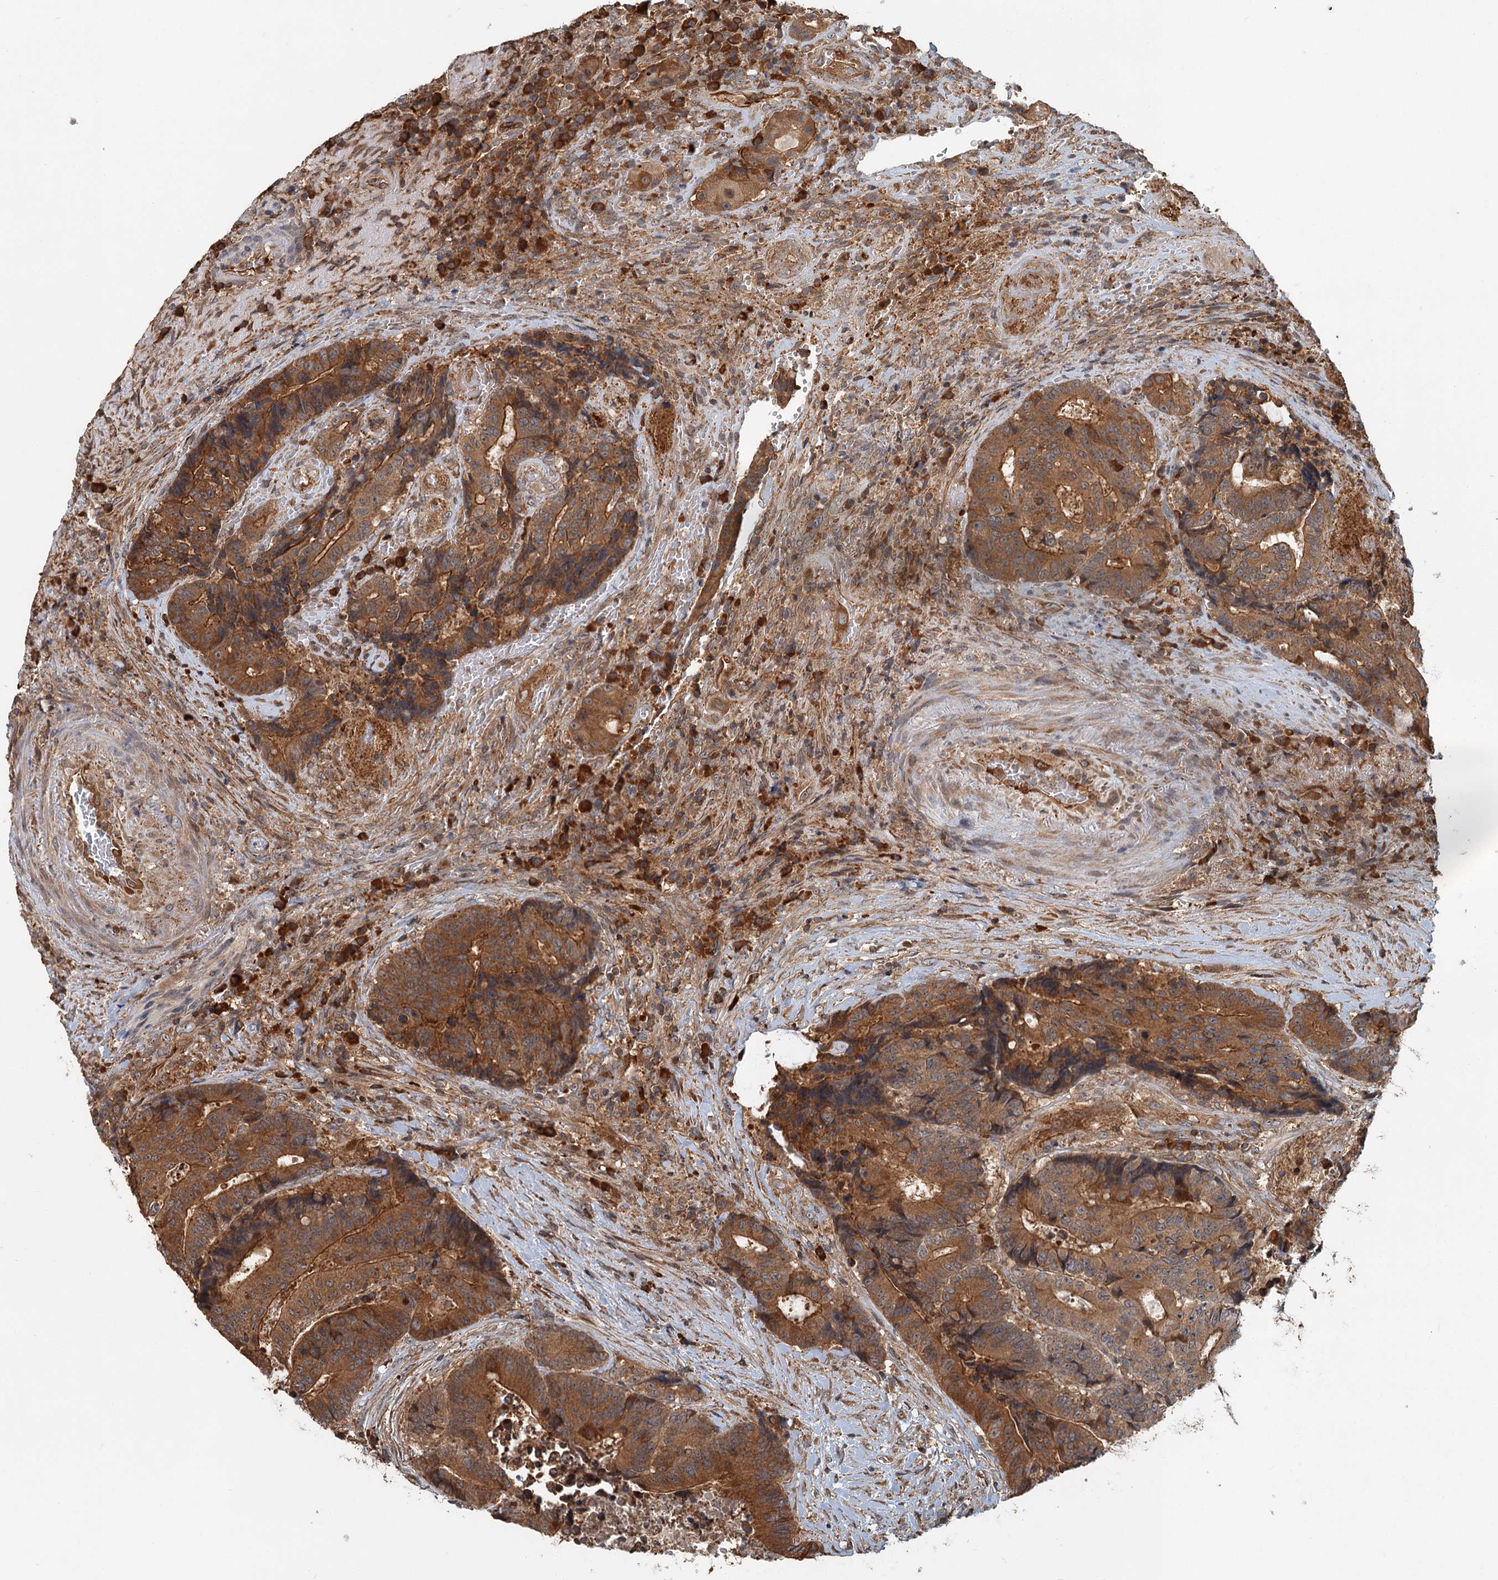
{"staining": {"intensity": "moderate", "quantity": ">75%", "location": "cytoplasmic/membranous"}, "tissue": "colorectal cancer", "cell_type": "Tumor cells", "image_type": "cancer", "snomed": [{"axis": "morphology", "description": "Adenocarcinoma, NOS"}, {"axis": "topography", "description": "Rectum"}], "caption": "A micrograph showing moderate cytoplasmic/membranous staining in about >75% of tumor cells in colorectal cancer, as visualized by brown immunohistochemical staining.", "gene": "ZNF527", "patient": {"sex": "male", "age": 69}}